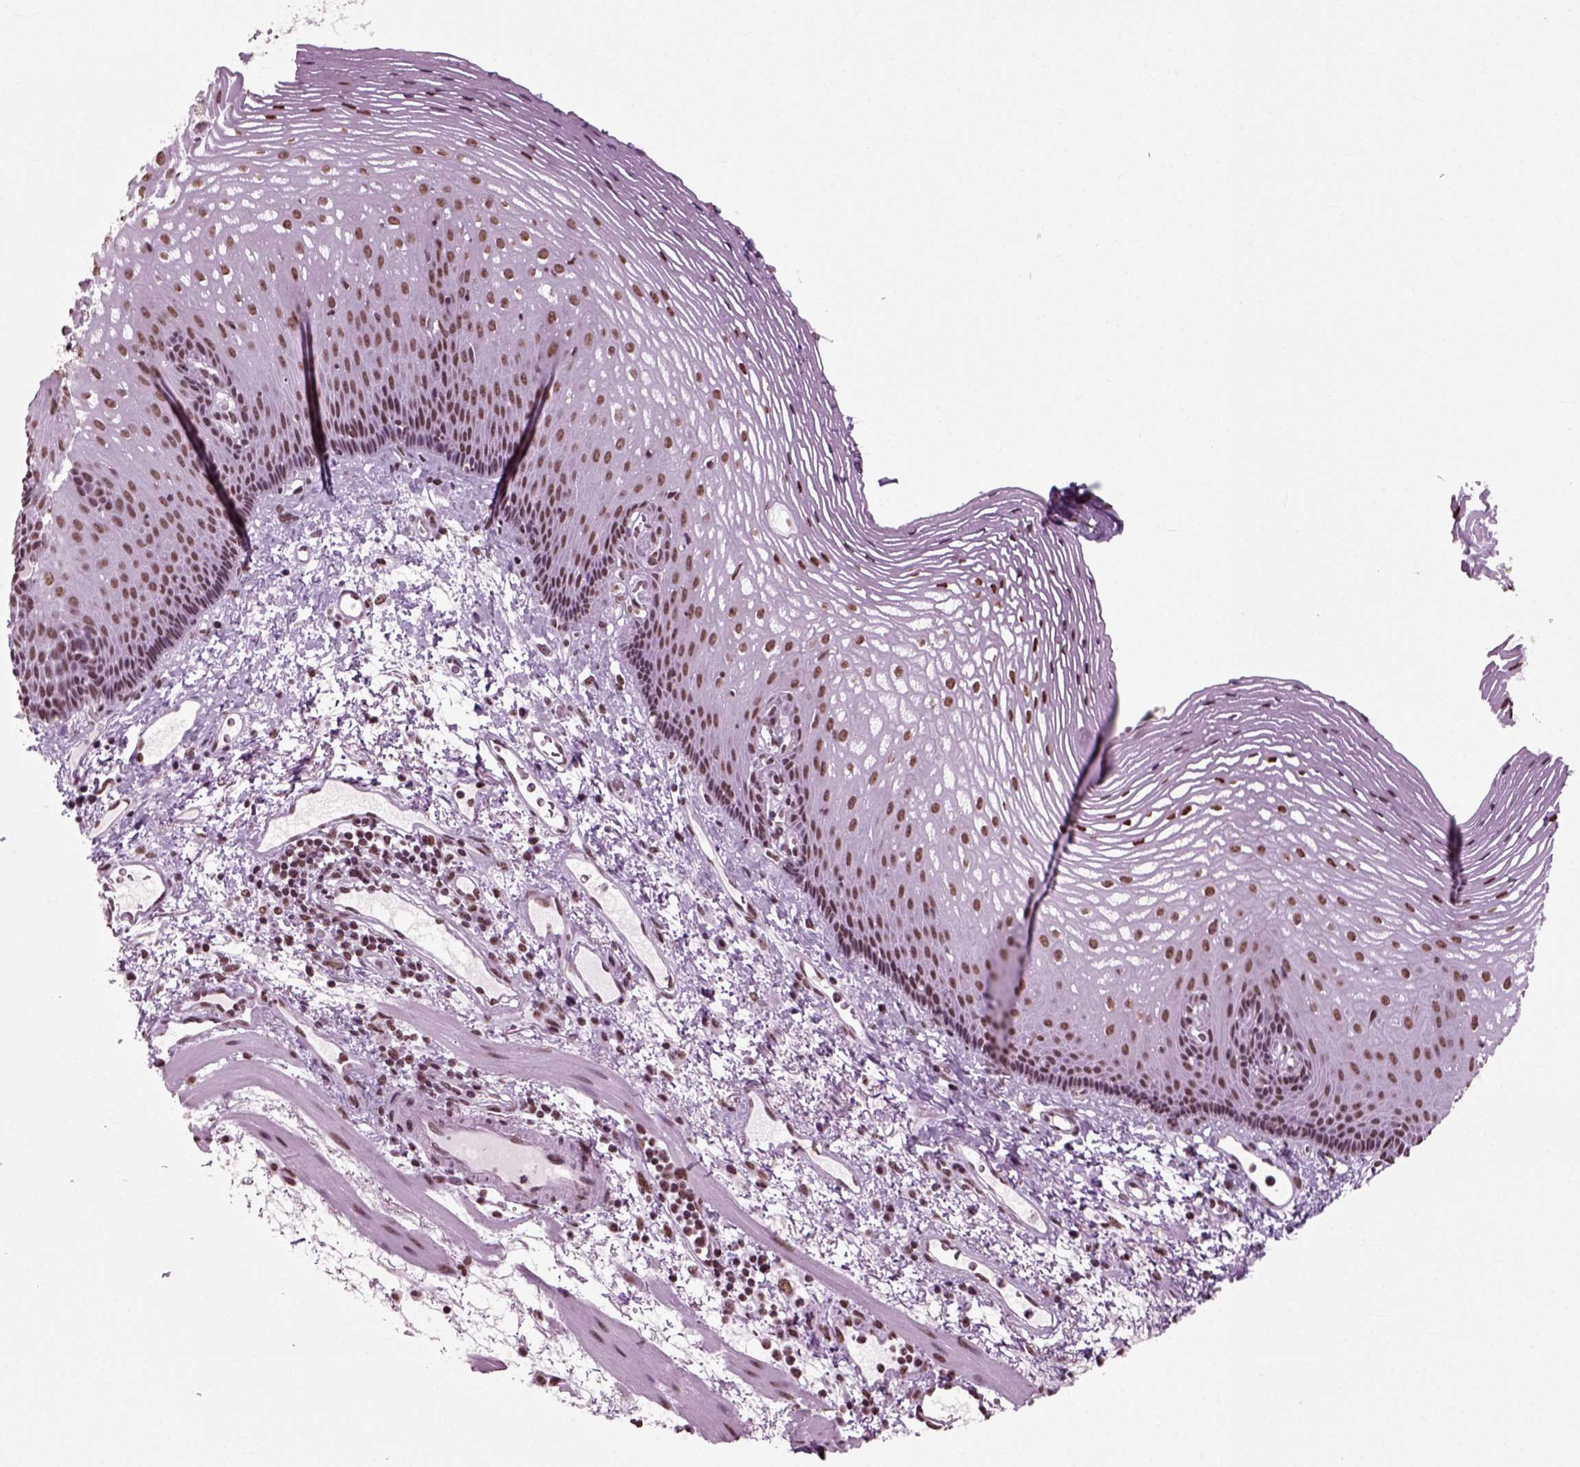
{"staining": {"intensity": "moderate", "quantity": ">75%", "location": "nuclear"}, "tissue": "esophagus", "cell_type": "Squamous epithelial cells", "image_type": "normal", "snomed": [{"axis": "morphology", "description": "Normal tissue, NOS"}, {"axis": "topography", "description": "Esophagus"}], "caption": "High-power microscopy captured an immunohistochemistry (IHC) histopathology image of unremarkable esophagus, revealing moderate nuclear staining in approximately >75% of squamous epithelial cells.", "gene": "POLR1H", "patient": {"sex": "male", "age": 76}}